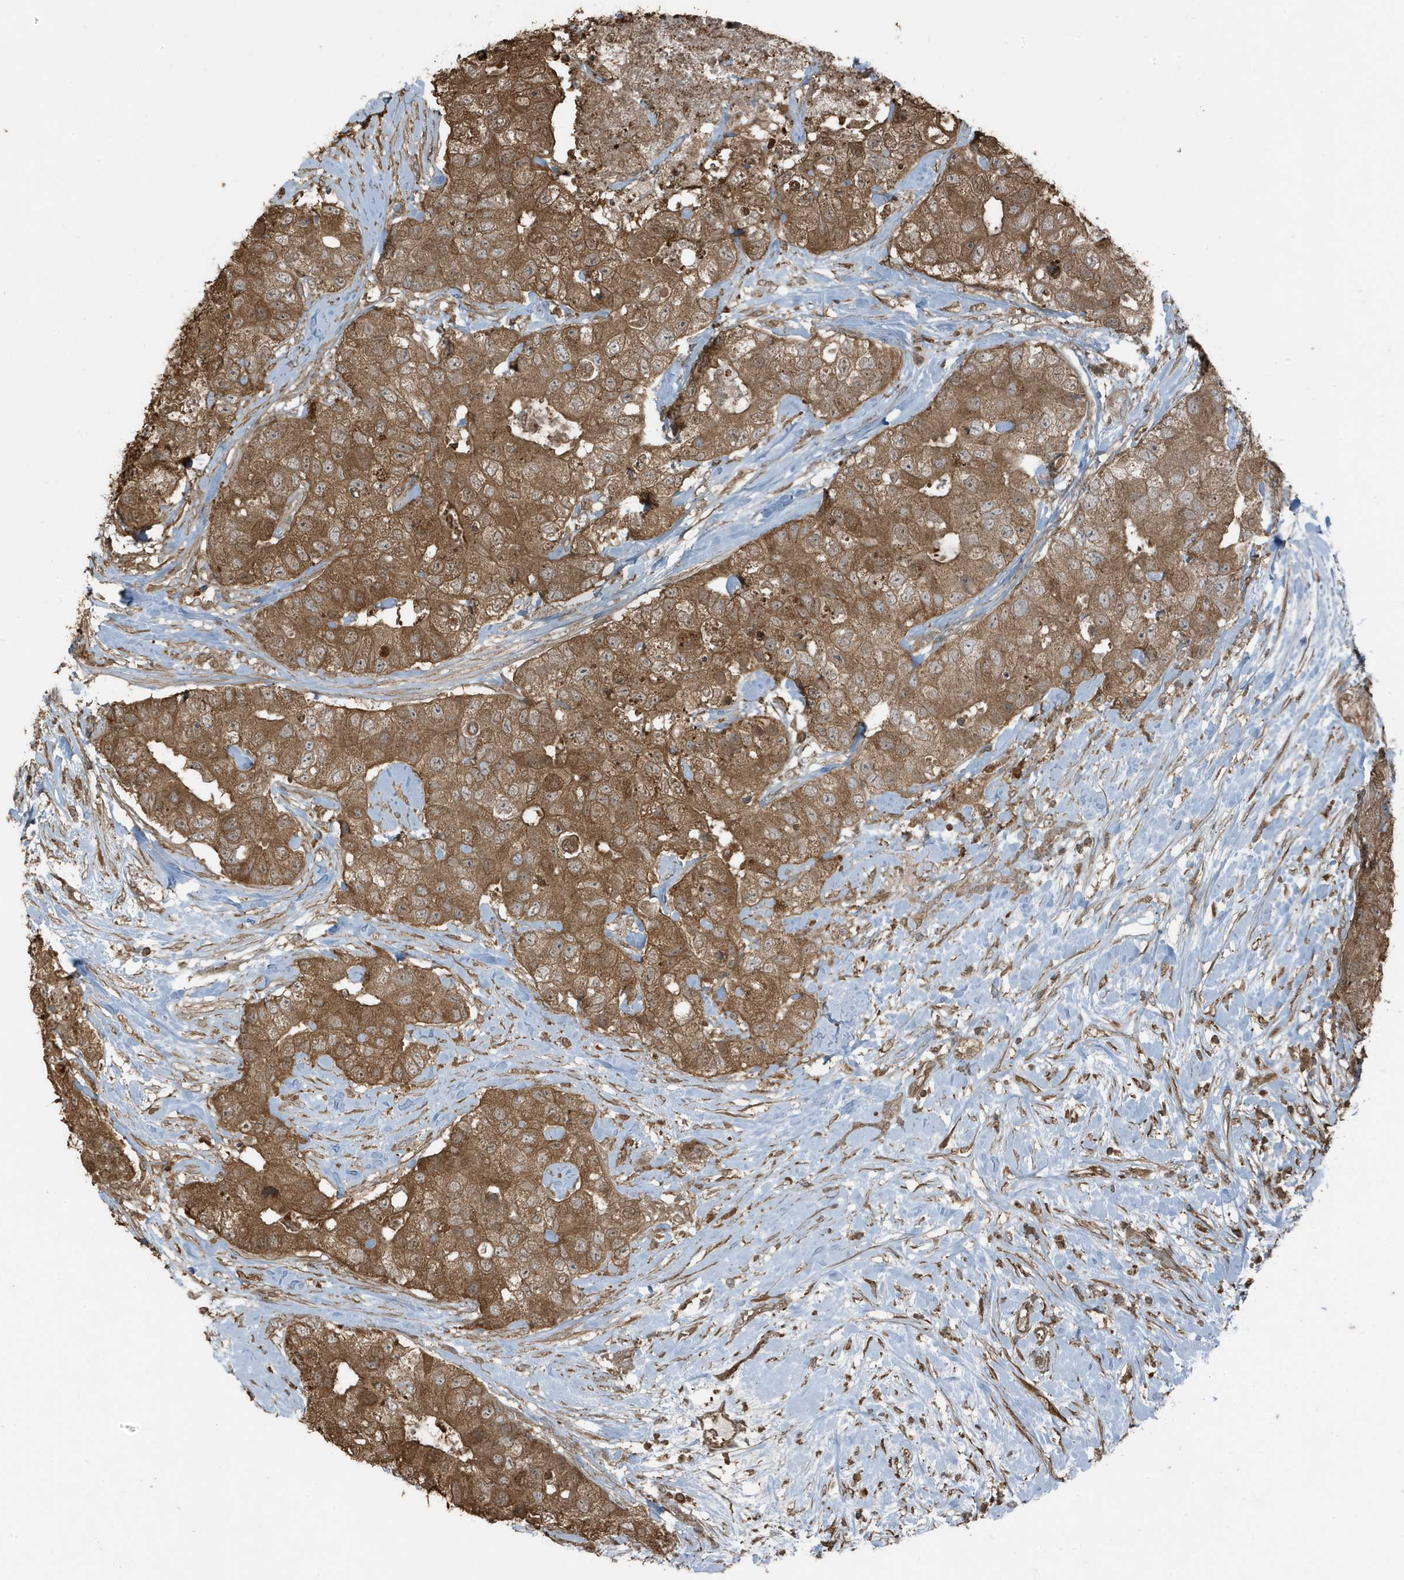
{"staining": {"intensity": "moderate", "quantity": ">75%", "location": "cytoplasmic/membranous"}, "tissue": "breast cancer", "cell_type": "Tumor cells", "image_type": "cancer", "snomed": [{"axis": "morphology", "description": "Duct carcinoma"}, {"axis": "topography", "description": "Breast"}], "caption": "IHC (DAB (3,3'-diaminobenzidine)) staining of human breast cancer (intraductal carcinoma) demonstrates moderate cytoplasmic/membranous protein positivity in about >75% of tumor cells.", "gene": "AZI2", "patient": {"sex": "female", "age": 62}}